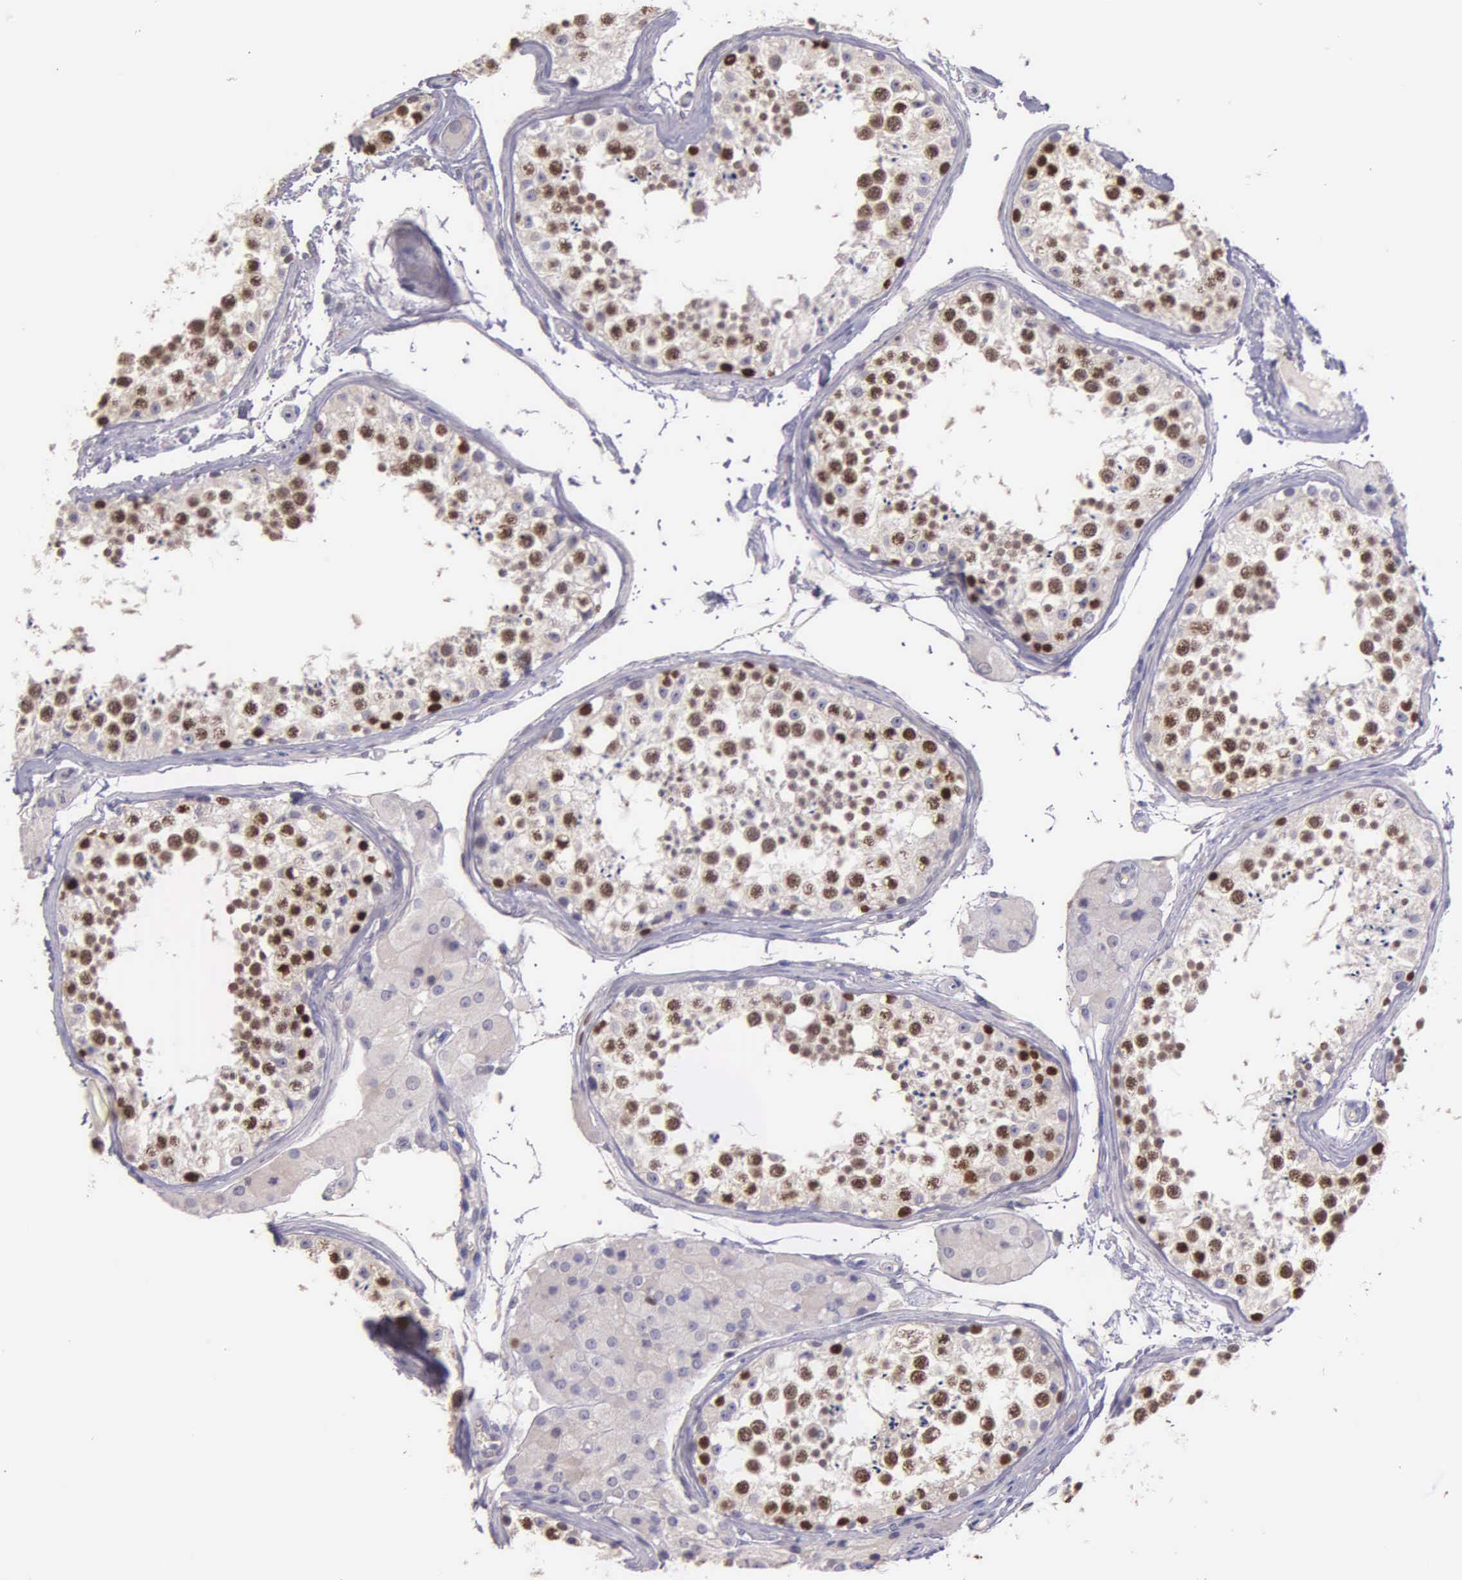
{"staining": {"intensity": "strong", "quantity": "<25%", "location": "nuclear"}, "tissue": "testis", "cell_type": "Cells in seminiferous ducts", "image_type": "normal", "snomed": [{"axis": "morphology", "description": "Normal tissue, NOS"}, {"axis": "topography", "description": "Testis"}], "caption": "A micrograph showing strong nuclear positivity in about <25% of cells in seminiferous ducts in normal testis, as visualized by brown immunohistochemical staining.", "gene": "MCM5", "patient": {"sex": "male", "age": 57}}